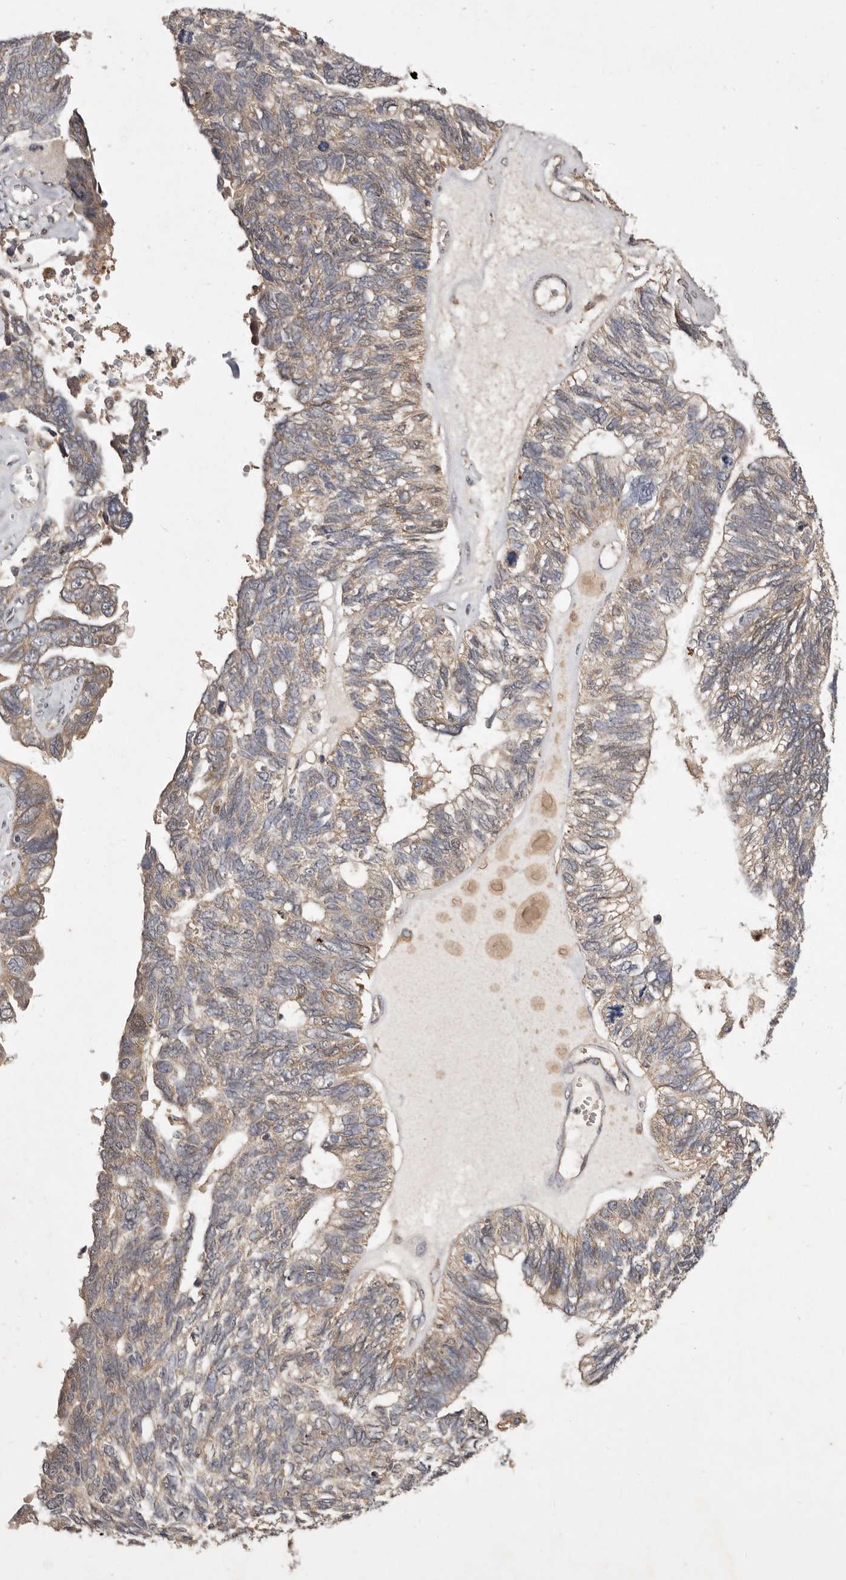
{"staining": {"intensity": "weak", "quantity": "25%-75%", "location": "cytoplasmic/membranous"}, "tissue": "ovarian cancer", "cell_type": "Tumor cells", "image_type": "cancer", "snomed": [{"axis": "morphology", "description": "Cystadenocarcinoma, serous, NOS"}, {"axis": "topography", "description": "Ovary"}], "caption": "Tumor cells reveal weak cytoplasmic/membranous staining in approximately 25%-75% of cells in serous cystadenocarcinoma (ovarian). (Stains: DAB in brown, nuclei in blue, Microscopy: brightfield microscopy at high magnification).", "gene": "FLAD1", "patient": {"sex": "female", "age": 79}}